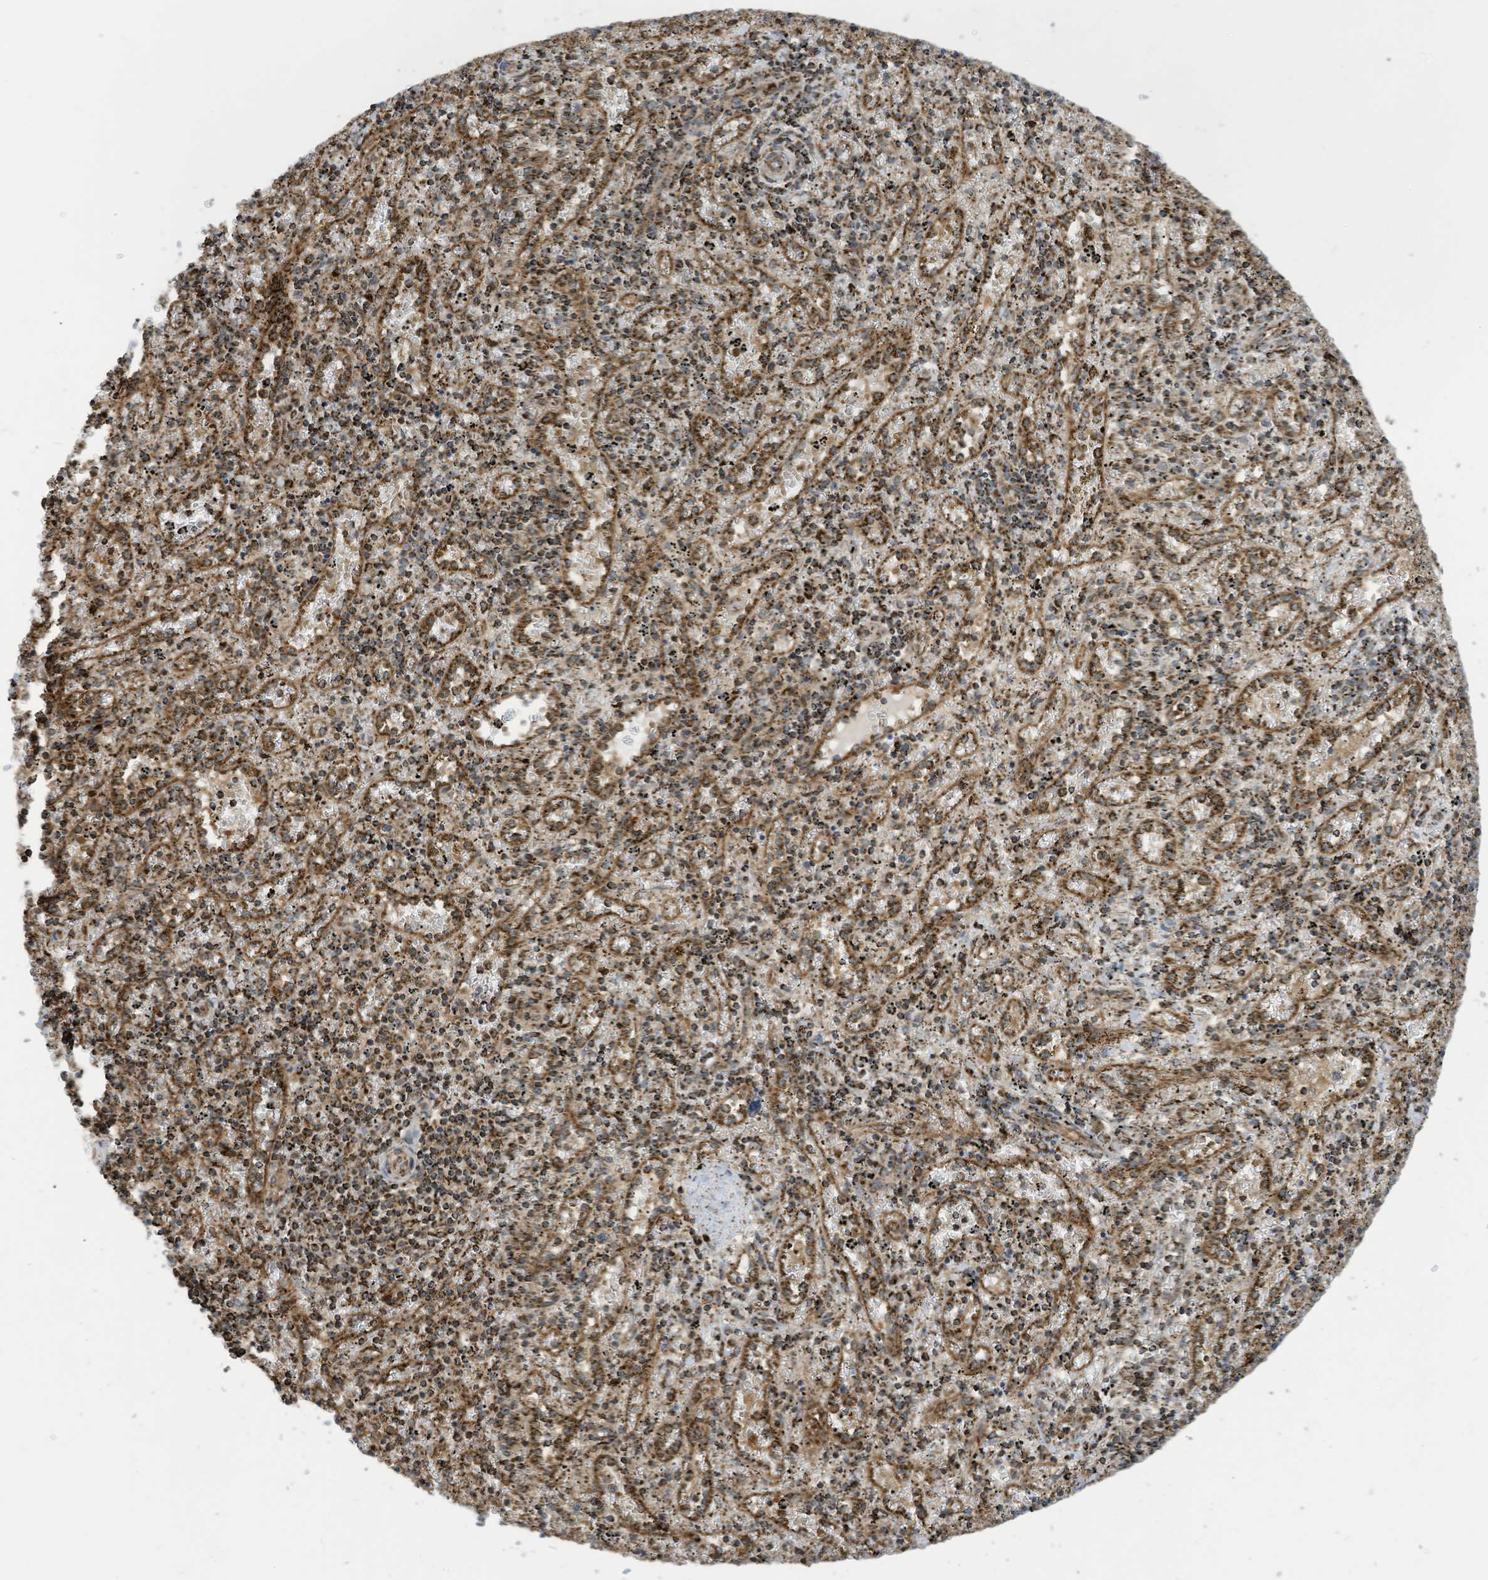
{"staining": {"intensity": "strong", "quantity": "25%-75%", "location": "cytoplasmic/membranous"}, "tissue": "spleen", "cell_type": "Cells in red pulp", "image_type": "normal", "snomed": [{"axis": "morphology", "description": "Normal tissue, NOS"}, {"axis": "topography", "description": "Spleen"}], "caption": "There is high levels of strong cytoplasmic/membranous staining in cells in red pulp of benign spleen, as demonstrated by immunohistochemical staining (brown color).", "gene": "COX10", "patient": {"sex": "male", "age": 11}}